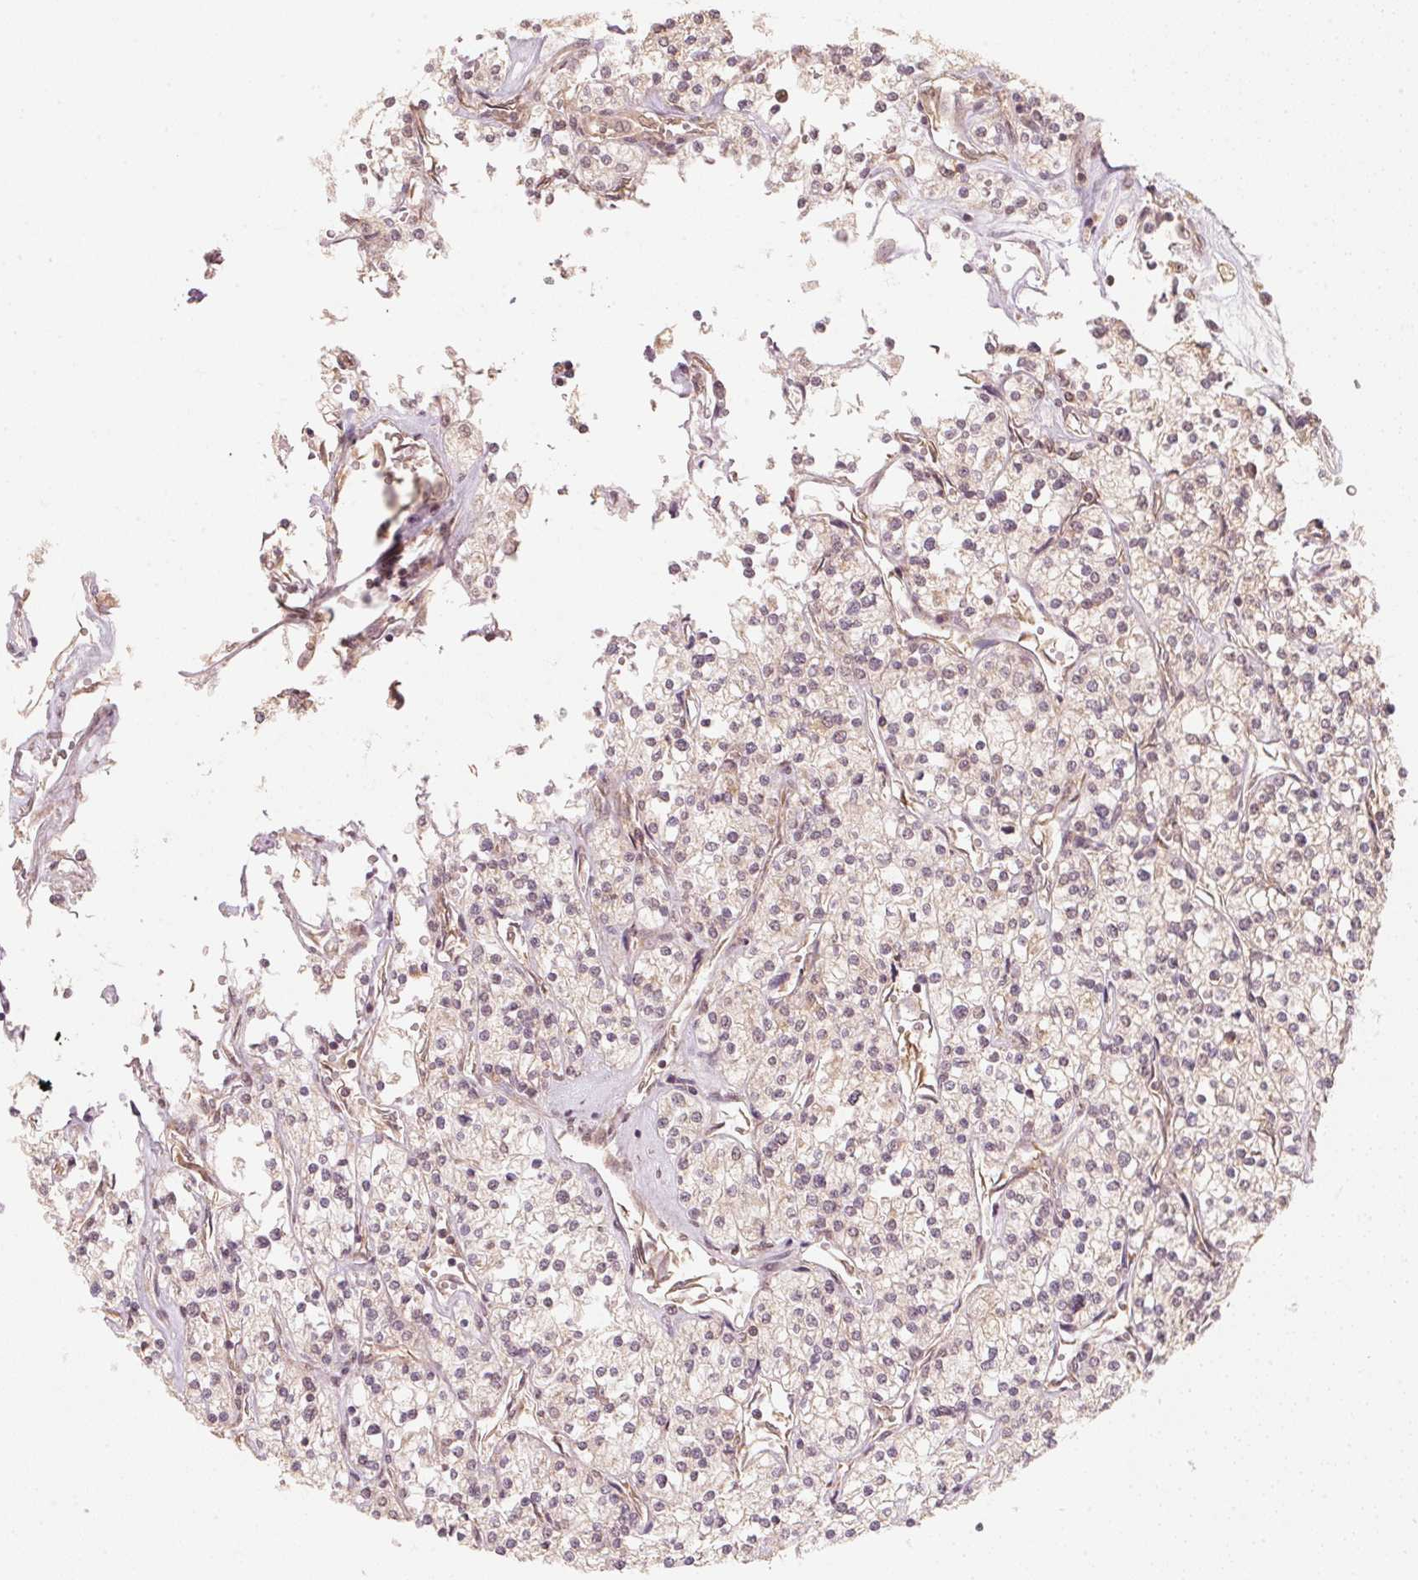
{"staining": {"intensity": "weak", "quantity": "<25%", "location": "cytoplasmic/membranous"}, "tissue": "renal cancer", "cell_type": "Tumor cells", "image_type": "cancer", "snomed": [{"axis": "morphology", "description": "Adenocarcinoma, NOS"}, {"axis": "topography", "description": "Kidney"}], "caption": "This image is of adenocarcinoma (renal) stained with immunohistochemistry (IHC) to label a protein in brown with the nuclei are counter-stained blue. There is no expression in tumor cells.", "gene": "C2orf73", "patient": {"sex": "male", "age": 80}}